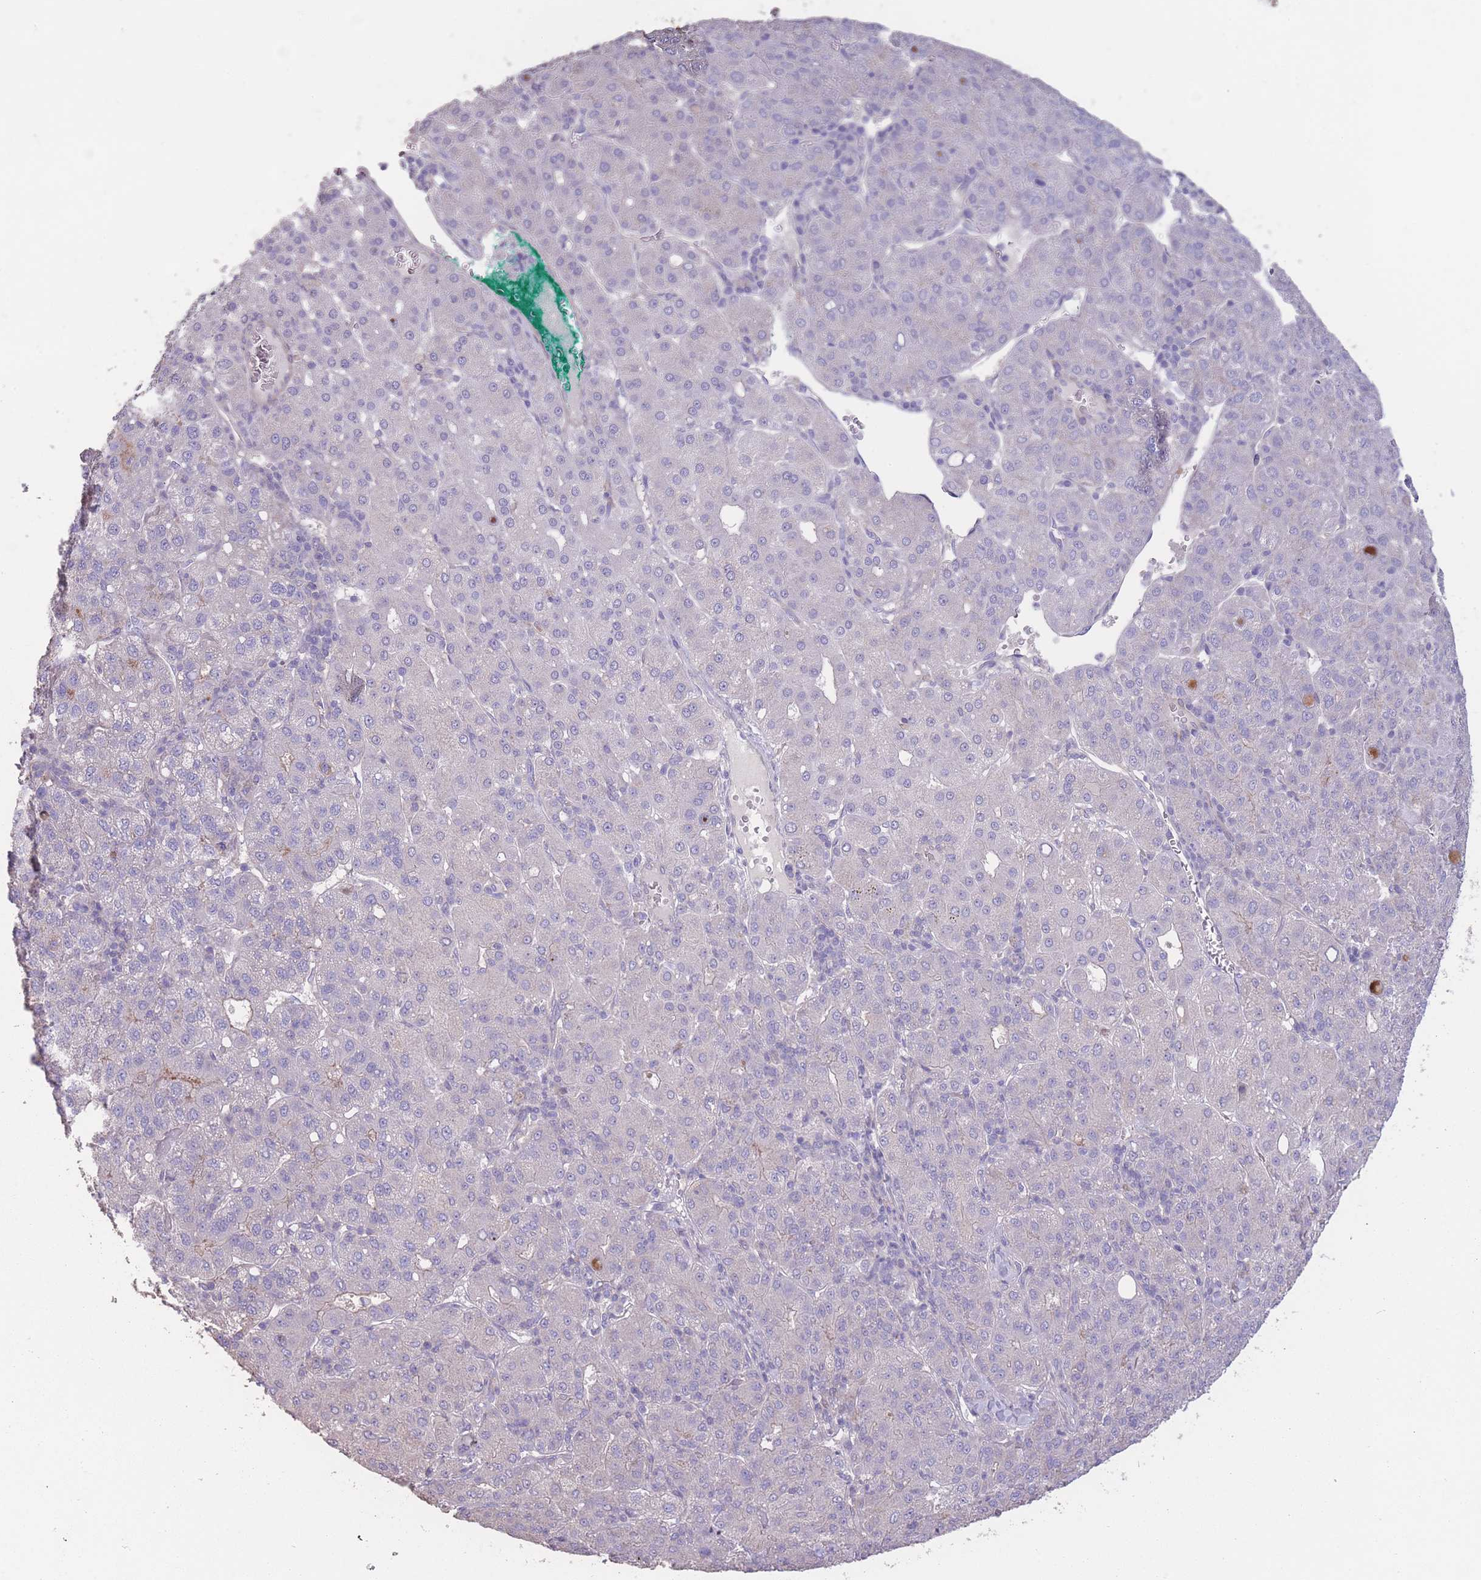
{"staining": {"intensity": "negative", "quantity": "none", "location": "none"}, "tissue": "liver cancer", "cell_type": "Tumor cells", "image_type": "cancer", "snomed": [{"axis": "morphology", "description": "Carcinoma, Hepatocellular, NOS"}, {"axis": "topography", "description": "Liver"}], "caption": "Liver hepatocellular carcinoma stained for a protein using immunohistochemistry (IHC) demonstrates no staining tumor cells.", "gene": "RSPH10B", "patient": {"sex": "male", "age": 65}}